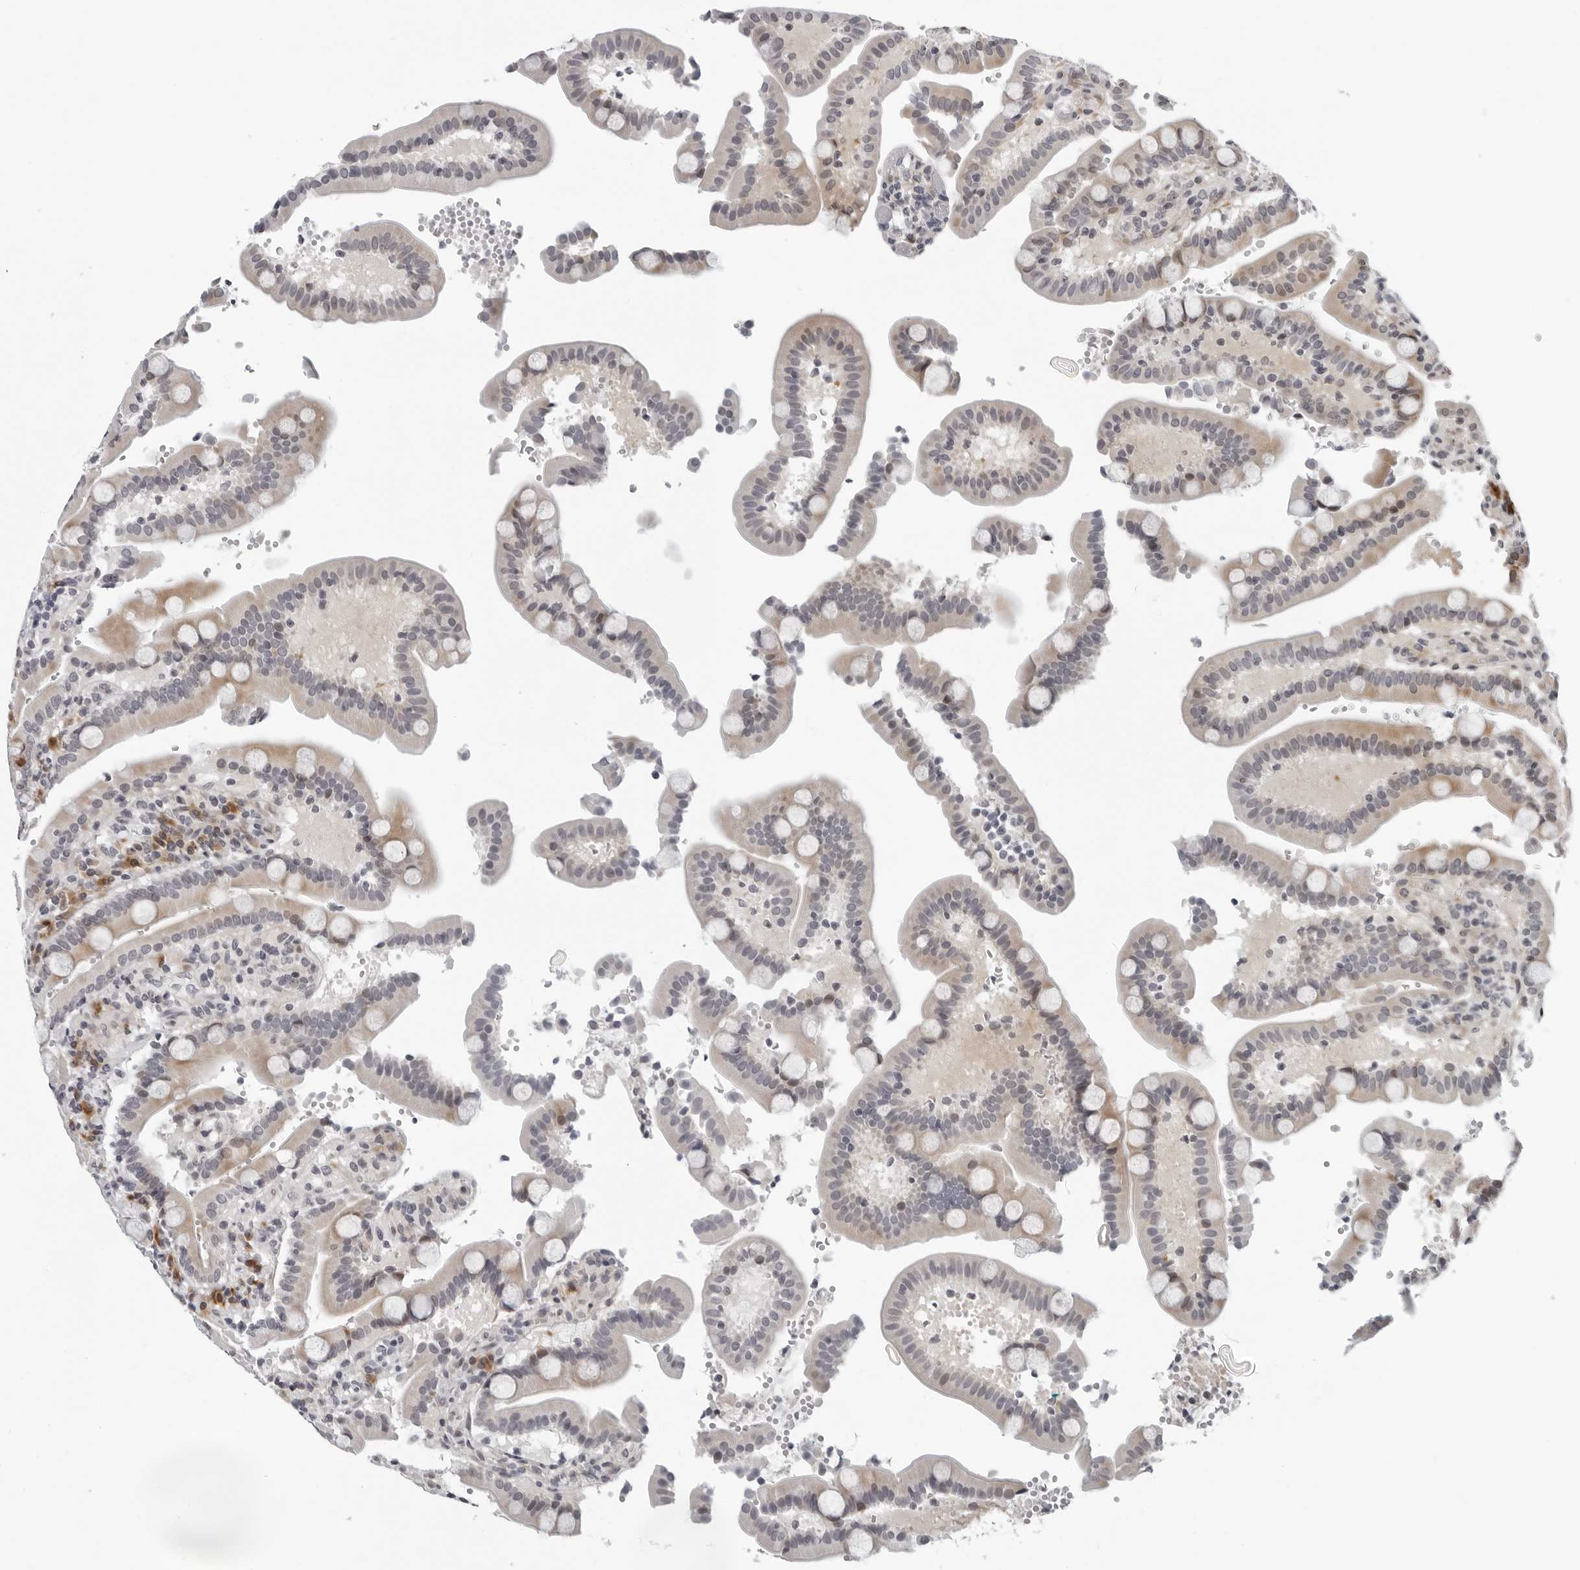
{"staining": {"intensity": "moderate", "quantity": "25%-75%", "location": "cytoplasmic/membranous"}, "tissue": "duodenum", "cell_type": "Glandular cells", "image_type": "normal", "snomed": [{"axis": "morphology", "description": "Normal tissue, NOS"}, {"axis": "topography", "description": "Small intestine, NOS"}], "caption": "Duodenum stained with DAB IHC demonstrates medium levels of moderate cytoplasmic/membranous staining in about 25%-75% of glandular cells. The staining is performed using DAB brown chromogen to label protein expression. The nuclei are counter-stained blue using hematoxylin.", "gene": "PIP4K2C", "patient": {"sex": "female", "age": 71}}